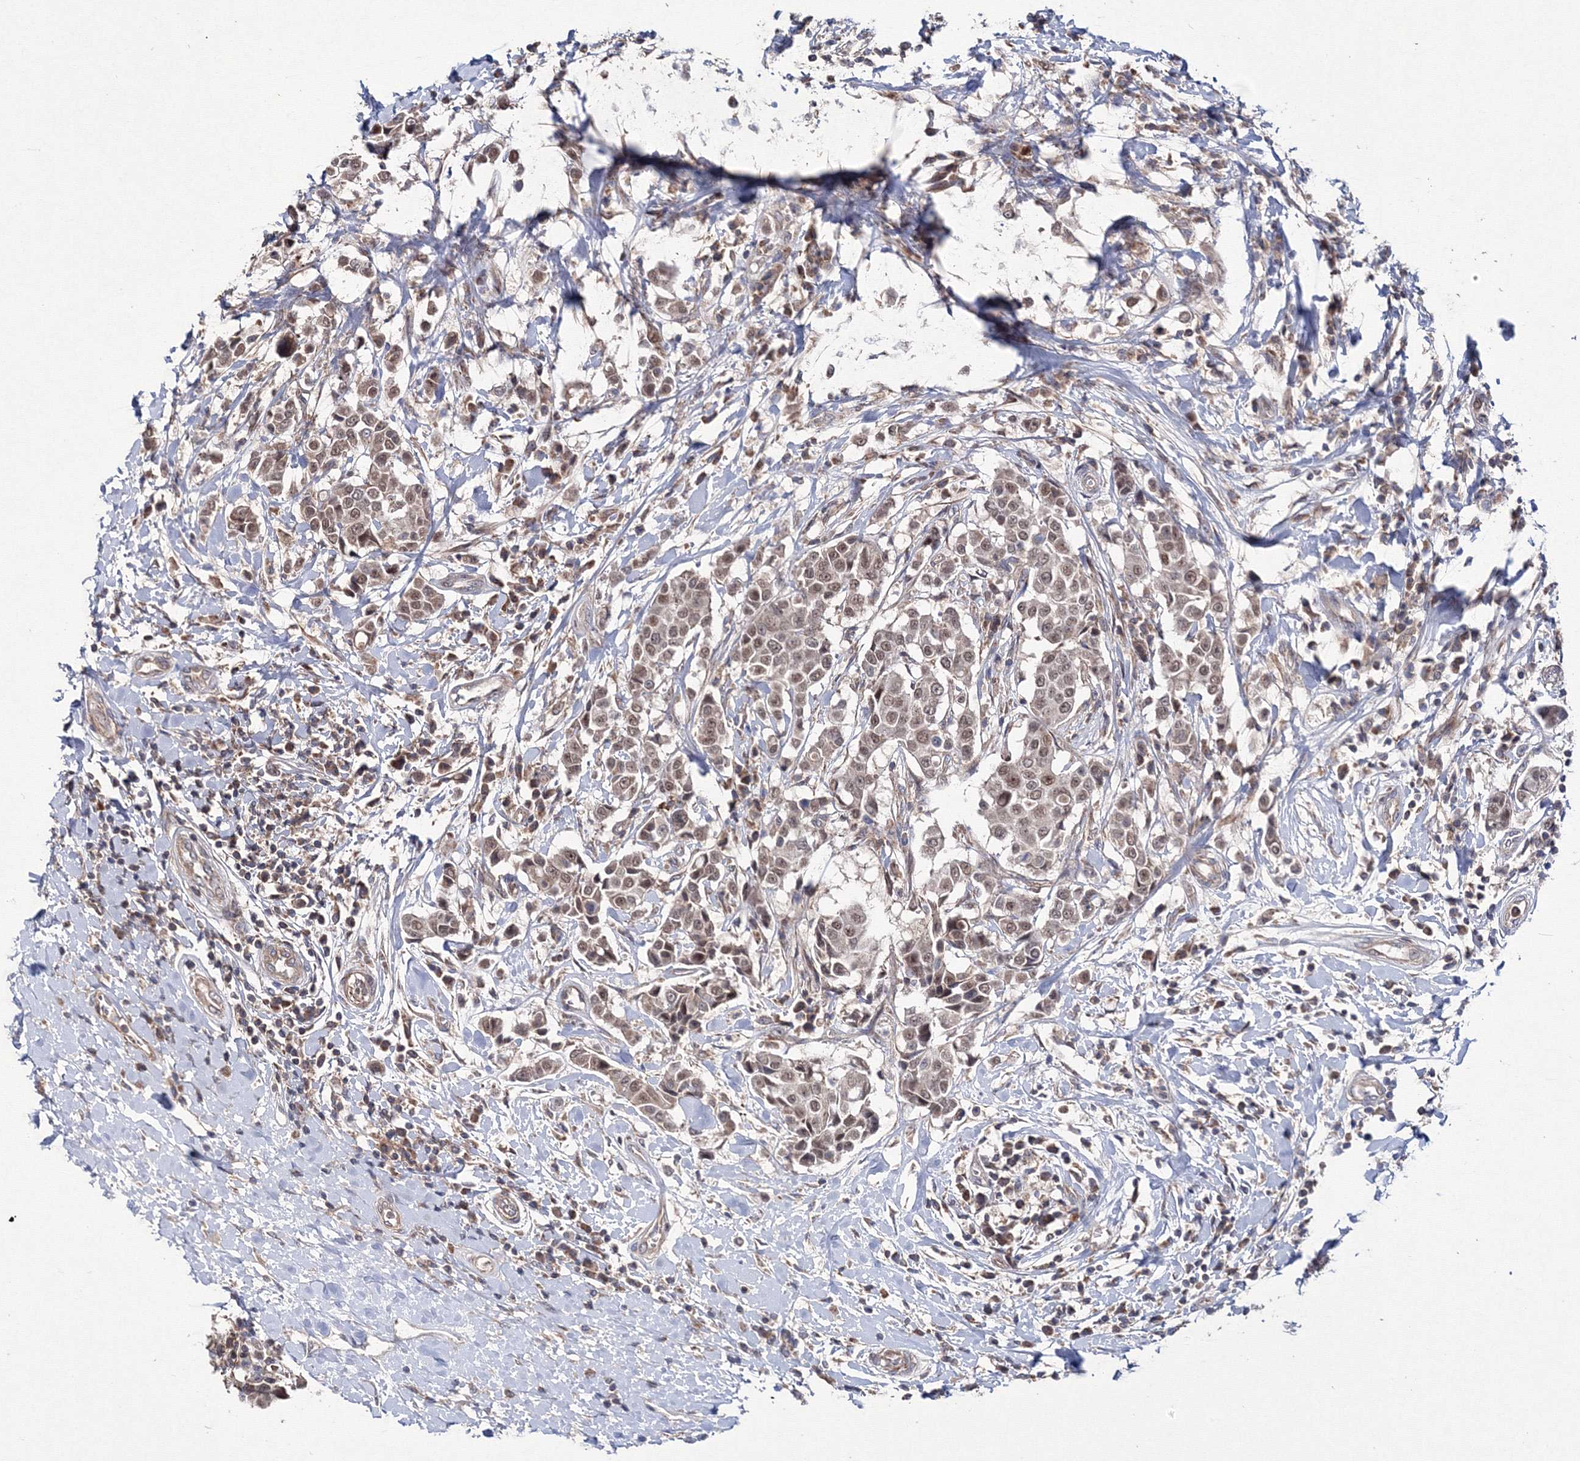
{"staining": {"intensity": "weak", "quantity": ">75%", "location": "cytoplasmic/membranous,nuclear"}, "tissue": "breast cancer", "cell_type": "Tumor cells", "image_type": "cancer", "snomed": [{"axis": "morphology", "description": "Duct carcinoma"}, {"axis": "topography", "description": "Breast"}], "caption": "A histopathology image of breast cancer stained for a protein displays weak cytoplasmic/membranous and nuclear brown staining in tumor cells.", "gene": "PPP2R2B", "patient": {"sex": "female", "age": 27}}